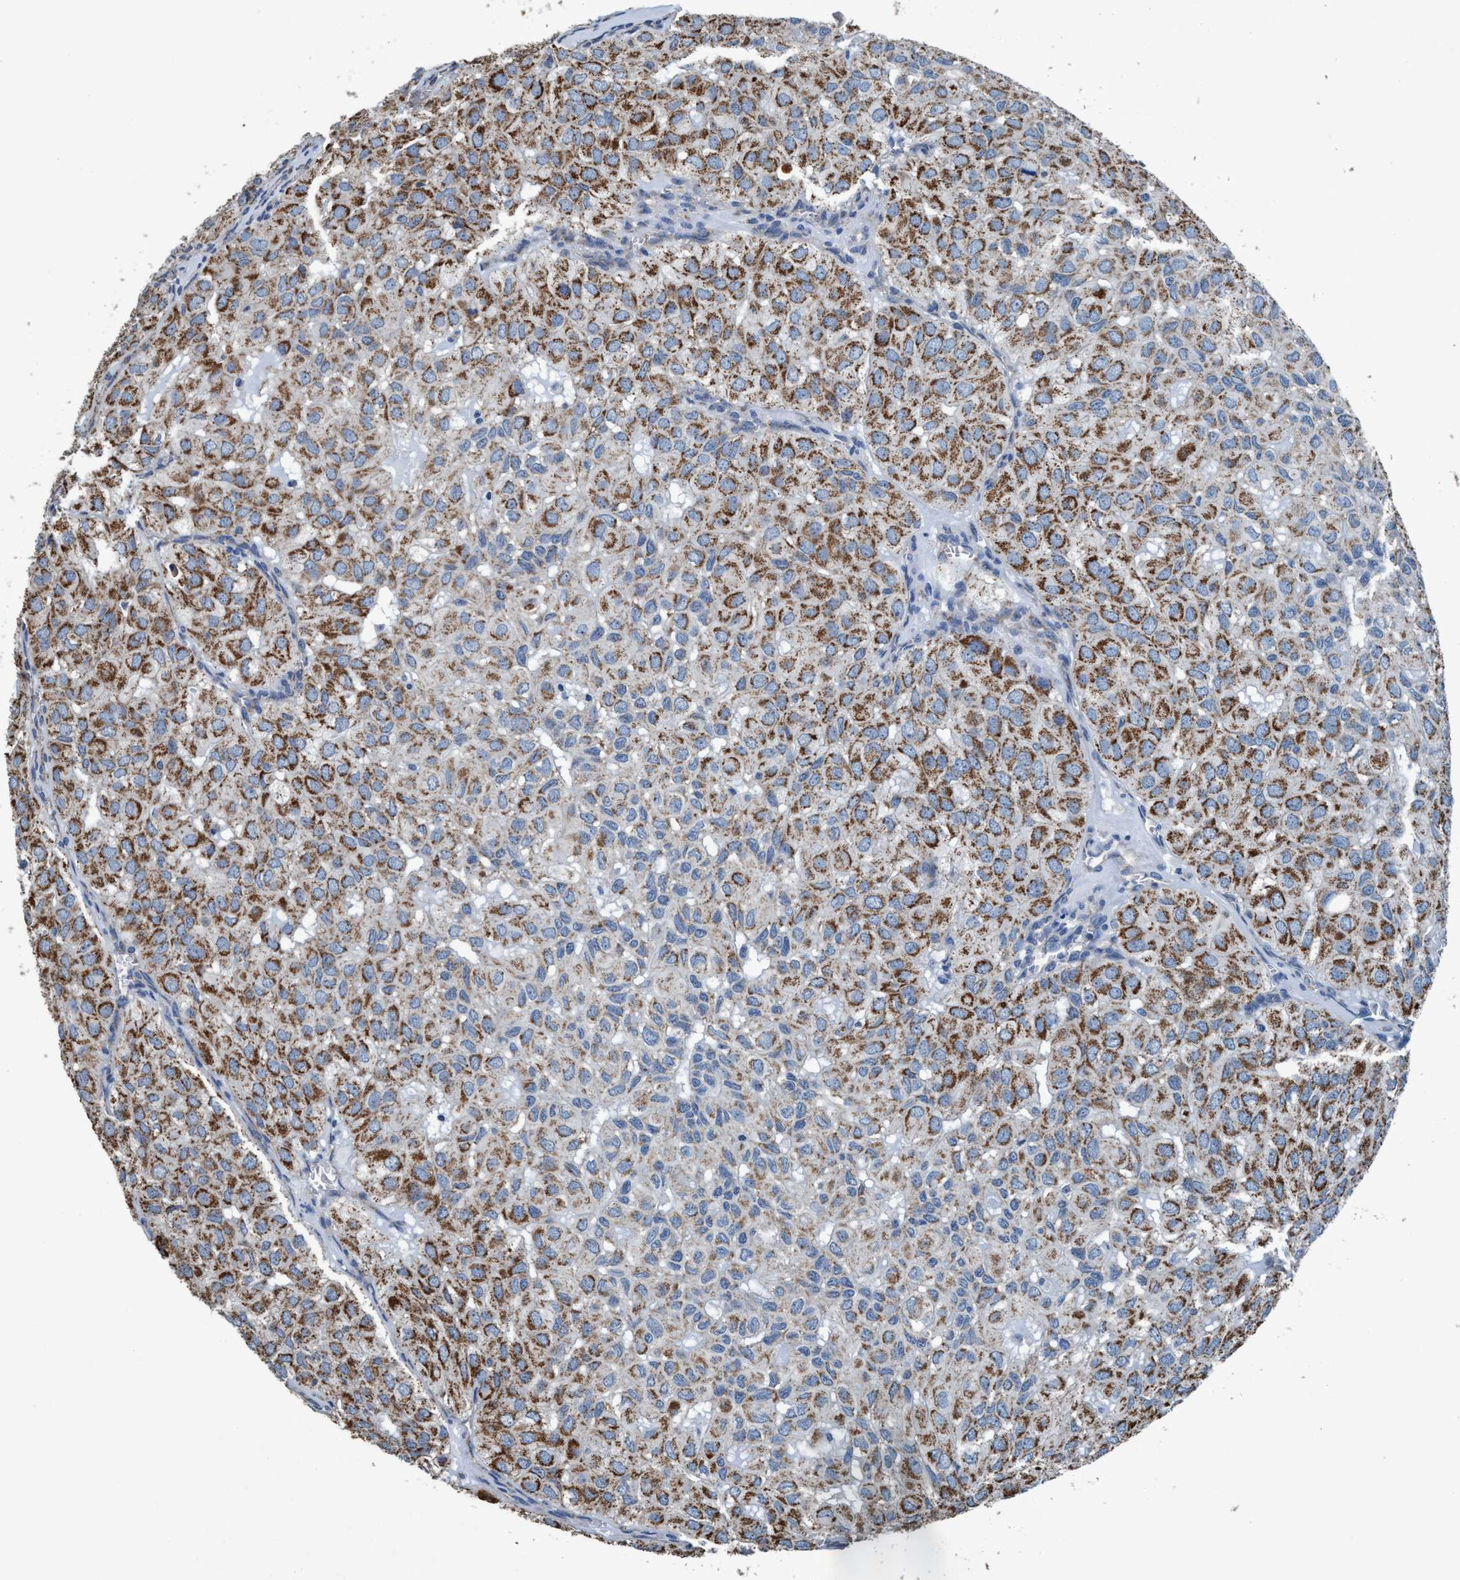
{"staining": {"intensity": "moderate", "quantity": ">75%", "location": "cytoplasmic/membranous"}, "tissue": "head and neck cancer", "cell_type": "Tumor cells", "image_type": "cancer", "snomed": [{"axis": "morphology", "description": "Adenocarcinoma, NOS"}, {"axis": "topography", "description": "Salivary gland, NOS"}, {"axis": "topography", "description": "Head-Neck"}], "caption": "Protein staining of adenocarcinoma (head and neck) tissue demonstrates moderate cytoplasmic/membranous positivity in about >75% of tumor cells.", "gene": "ANKFN1", "patient": {"sex": "female", "age": 76}}